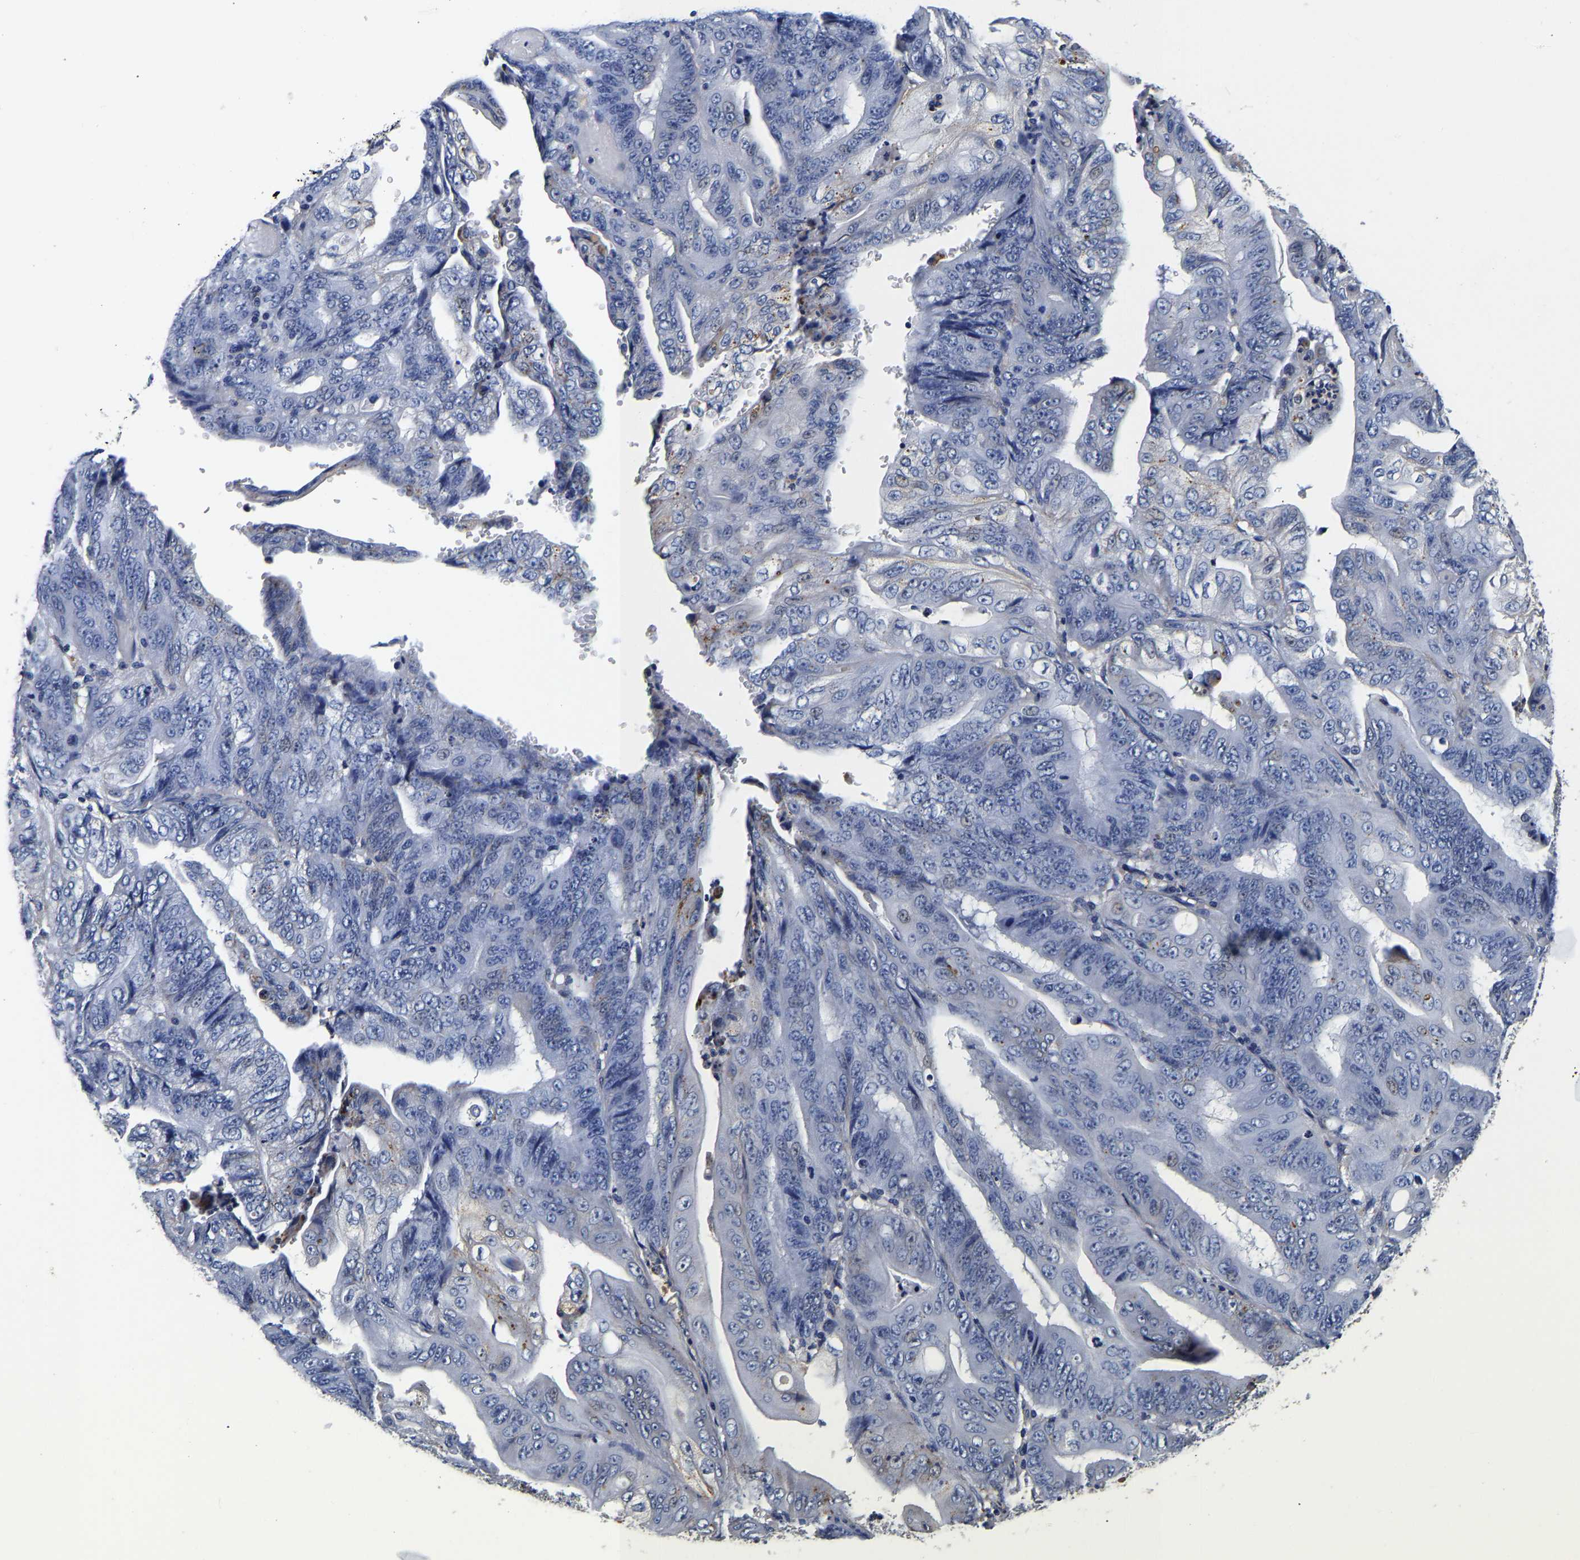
{"staining": {"intensity": "negative", "quantity": "none", "location": "none"}, "tissue": "stomach cancer", "cell_type": "Tumor cells", "image_type": "cancer", "snomed": [{"axis": "morphology", "description": "Adenocarcinoma, NOS"}, {"axis": "topography", "description": "Stomach"}], "caption": "Micrograph shows no protein expression in tumor cells of stomach cancer (adenocarcinoma) tissue.", "gene": "GRN", "patient": {"sex": "female", "age": 73}}